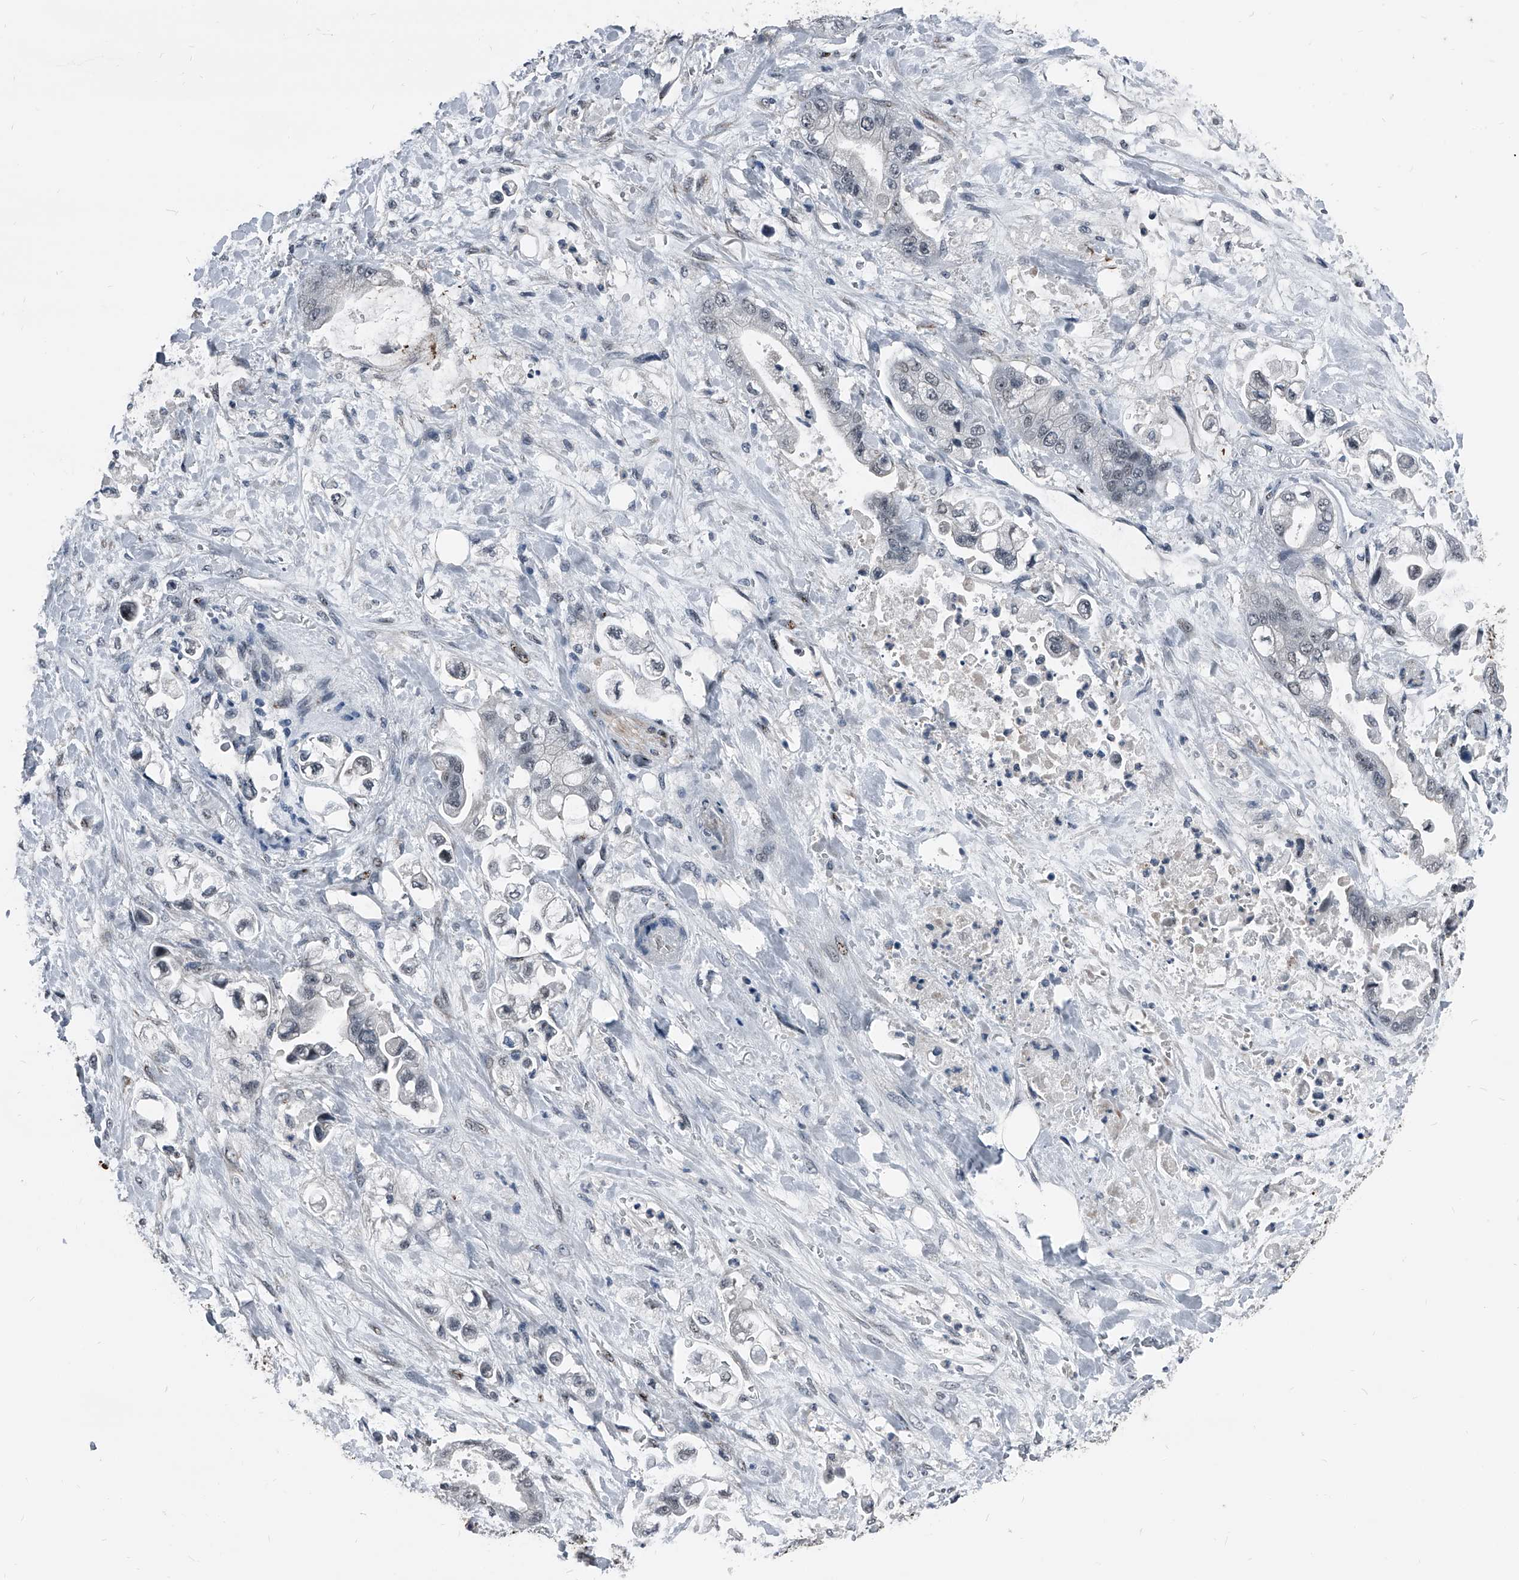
{"staining": {"intensity": "weak", "quantity": "25%-75%", "location": "nuclear"}, "tissue": "stomach cancer", "cell_type": "Tumor cells", "image_type": "cancer", "snomed": [{"axis": "morphology", "description": "Adenocarcinoma, NOS"}, {"axis": "topography", "description": "Stomach"}], "caption": "Brown immunohistochemical staining in adenocarcinoma (stomach) reveals weak nuclear positivity in about 25%-75% of tumor cells. (DAB (3,3'-diaminobenzidine) IHC with brightfield microscopy, high magnification).", "gene": "MEN1", "patient": {"sex": "male", "age": 62}}